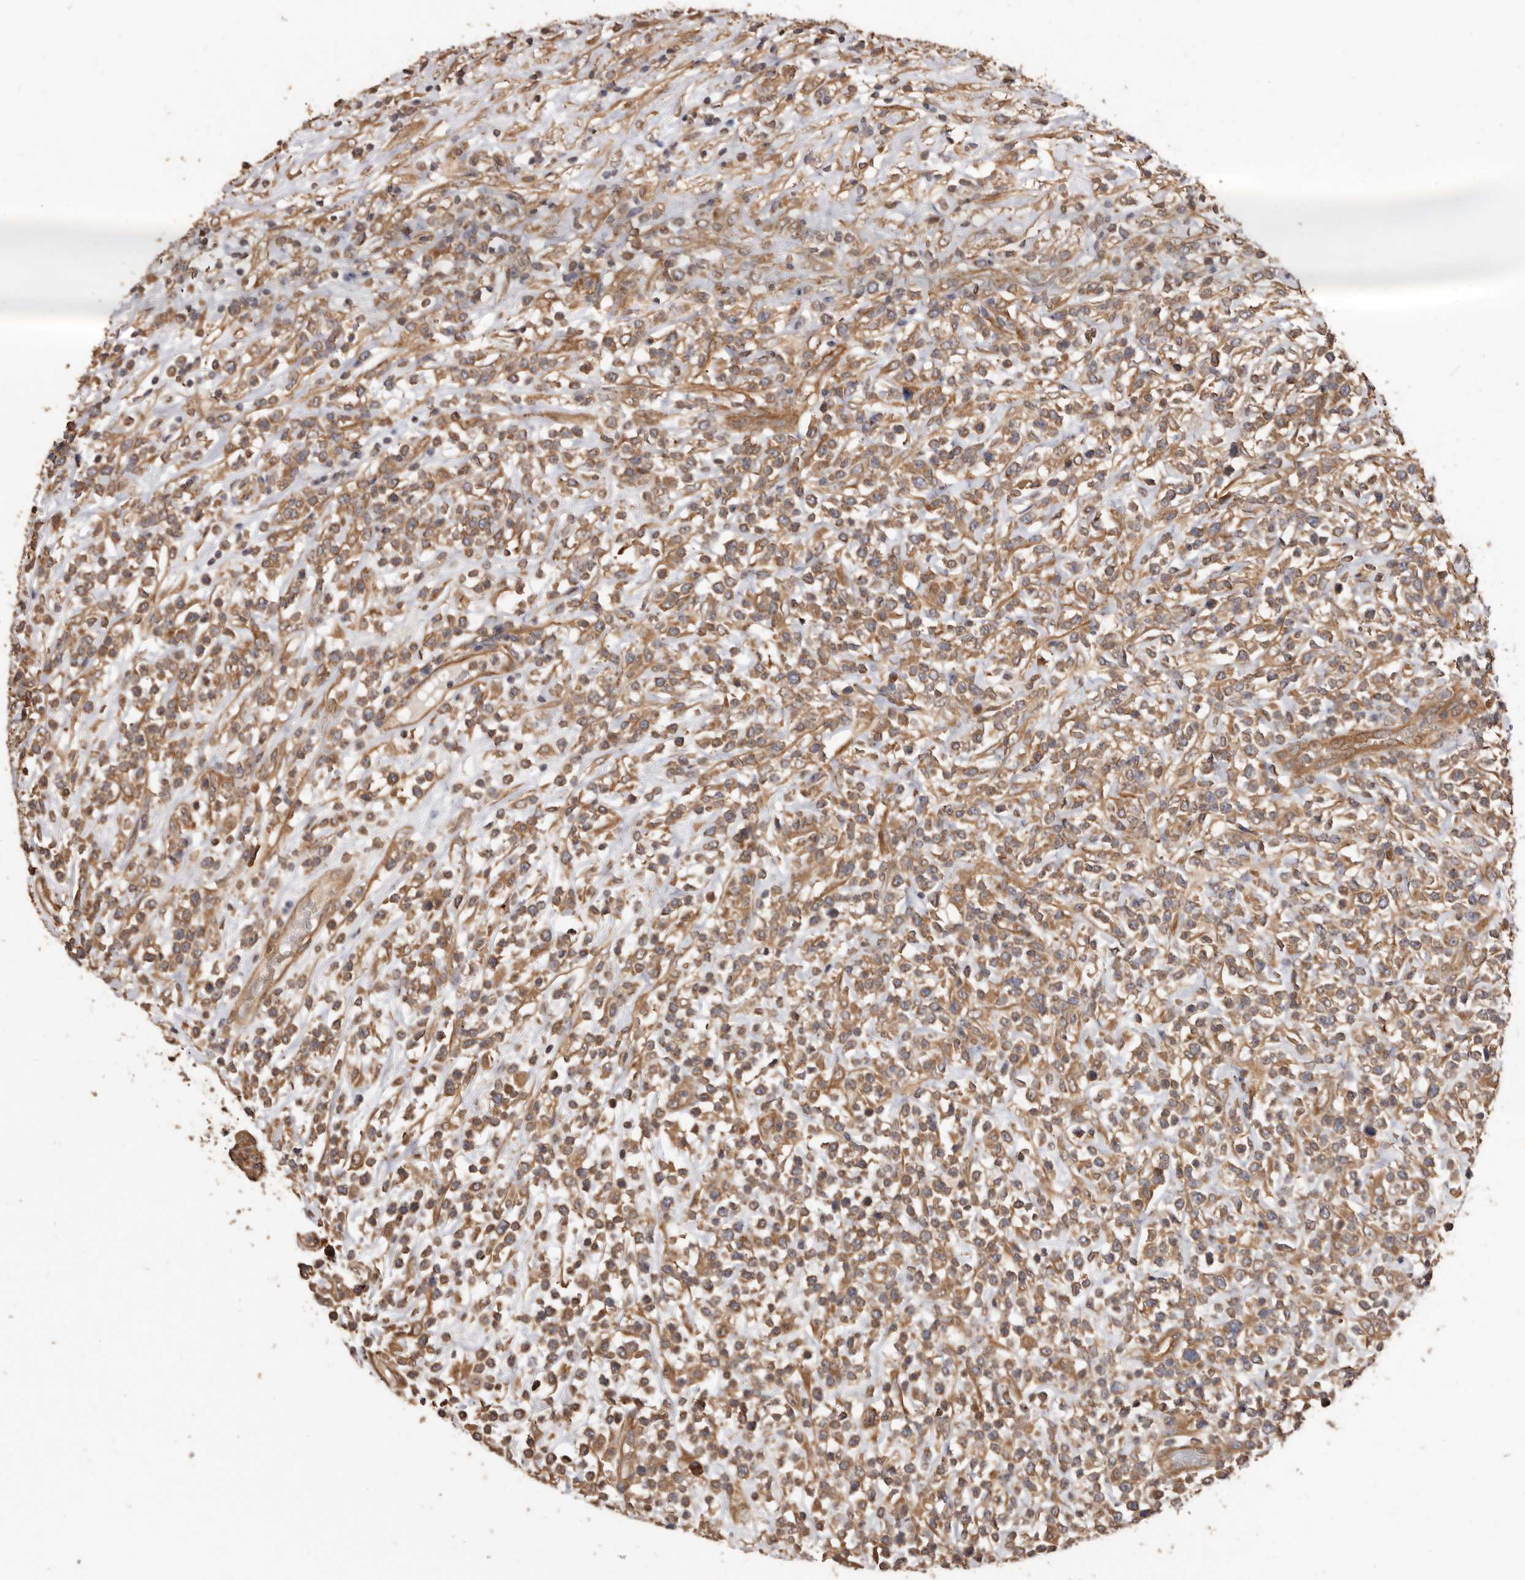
{"staining": {"intensity": "moderate", "quantity": ">75%", "location": "cytoplasmic/membranous"}, "tissue": "lymphoma", "cell_type": "Tumor cells", "image_type": "cancer", "snomed": [{"axis": "morphology", "description": "Malignant lymphoma, non-Hodgkin's type, High grade"}, {"axis": "topography", "description": "Colon"}], "caption": "High-power microscopy captured an immunohistochemistry micrograph of lymphoma, revealing moderate cytoplasmic/membranous staining in about >75% of tumor cells. (Stains: DAB in brown, nuclei in blue, Microscopy: brightfield microscopy at high magnification).", "gene": "COQ8B", "patient": {"sex": "female", "age": 53}}